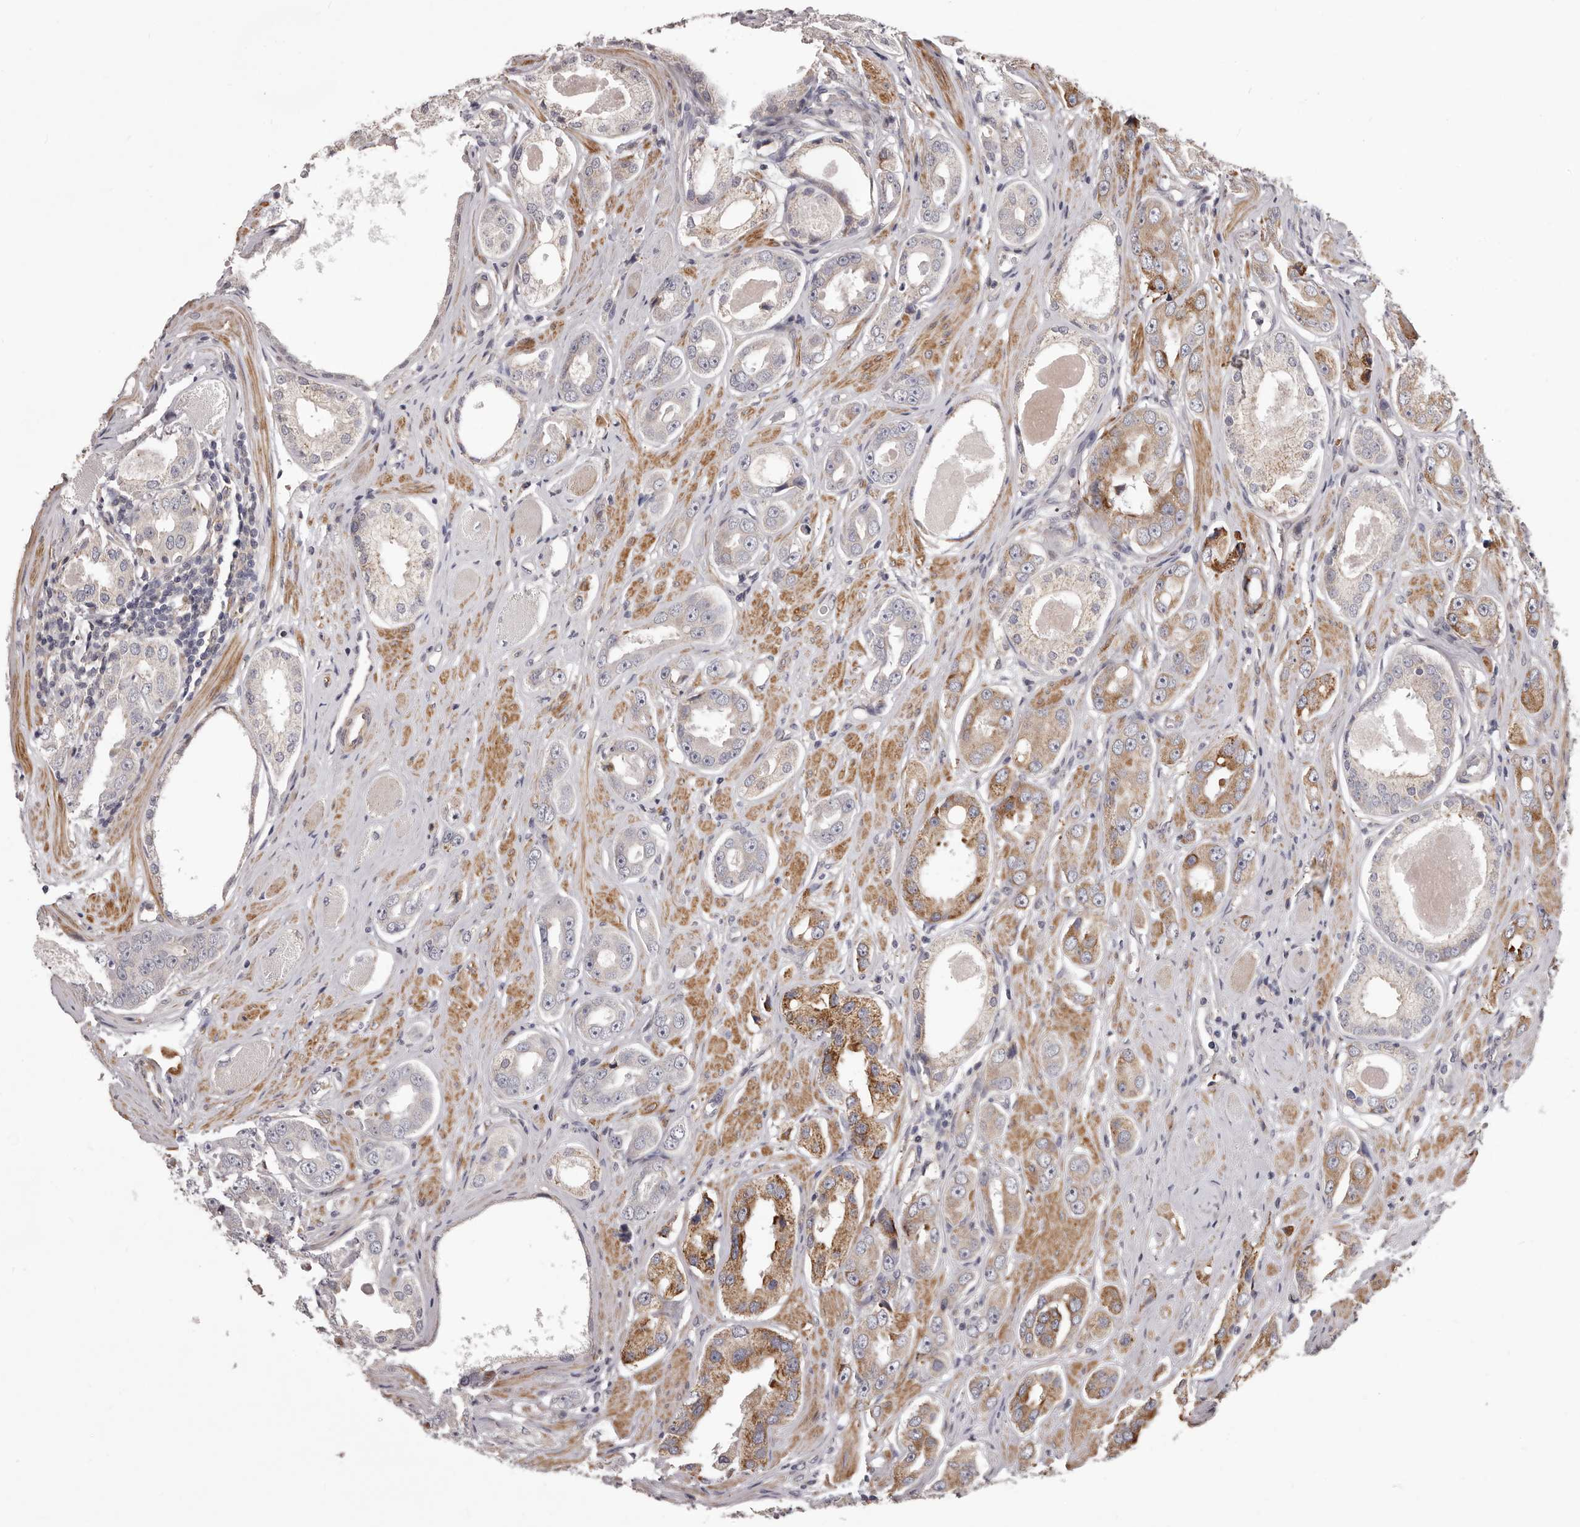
{"staining": {"intensity": "moderate", "quantity": "<25%", "location": "cytoplasmic/membranous"}, "tissue": "prostate cancer", "cell_type": "Tumor cells", "image_type": "cancer", "snomed": [{"axis": "morphology", "description": "Adenocarcinoma, Medium grade"}, {"axis": "topography", "description": "Prostate"}], "caption": "High-magnification brightfield microscopy of prostate adenocarcinoma (medium-grade) stained with DAB (3,3'-diaminobenzidine) (brown) and counterstained with hematoxylin (blue). tumor cells exhibit moderate cytoplasmic/membranous staining is present in approximately<25% of cells.", "gene": "ALPK1", "patient": {"sex": "male", "age": 53}}